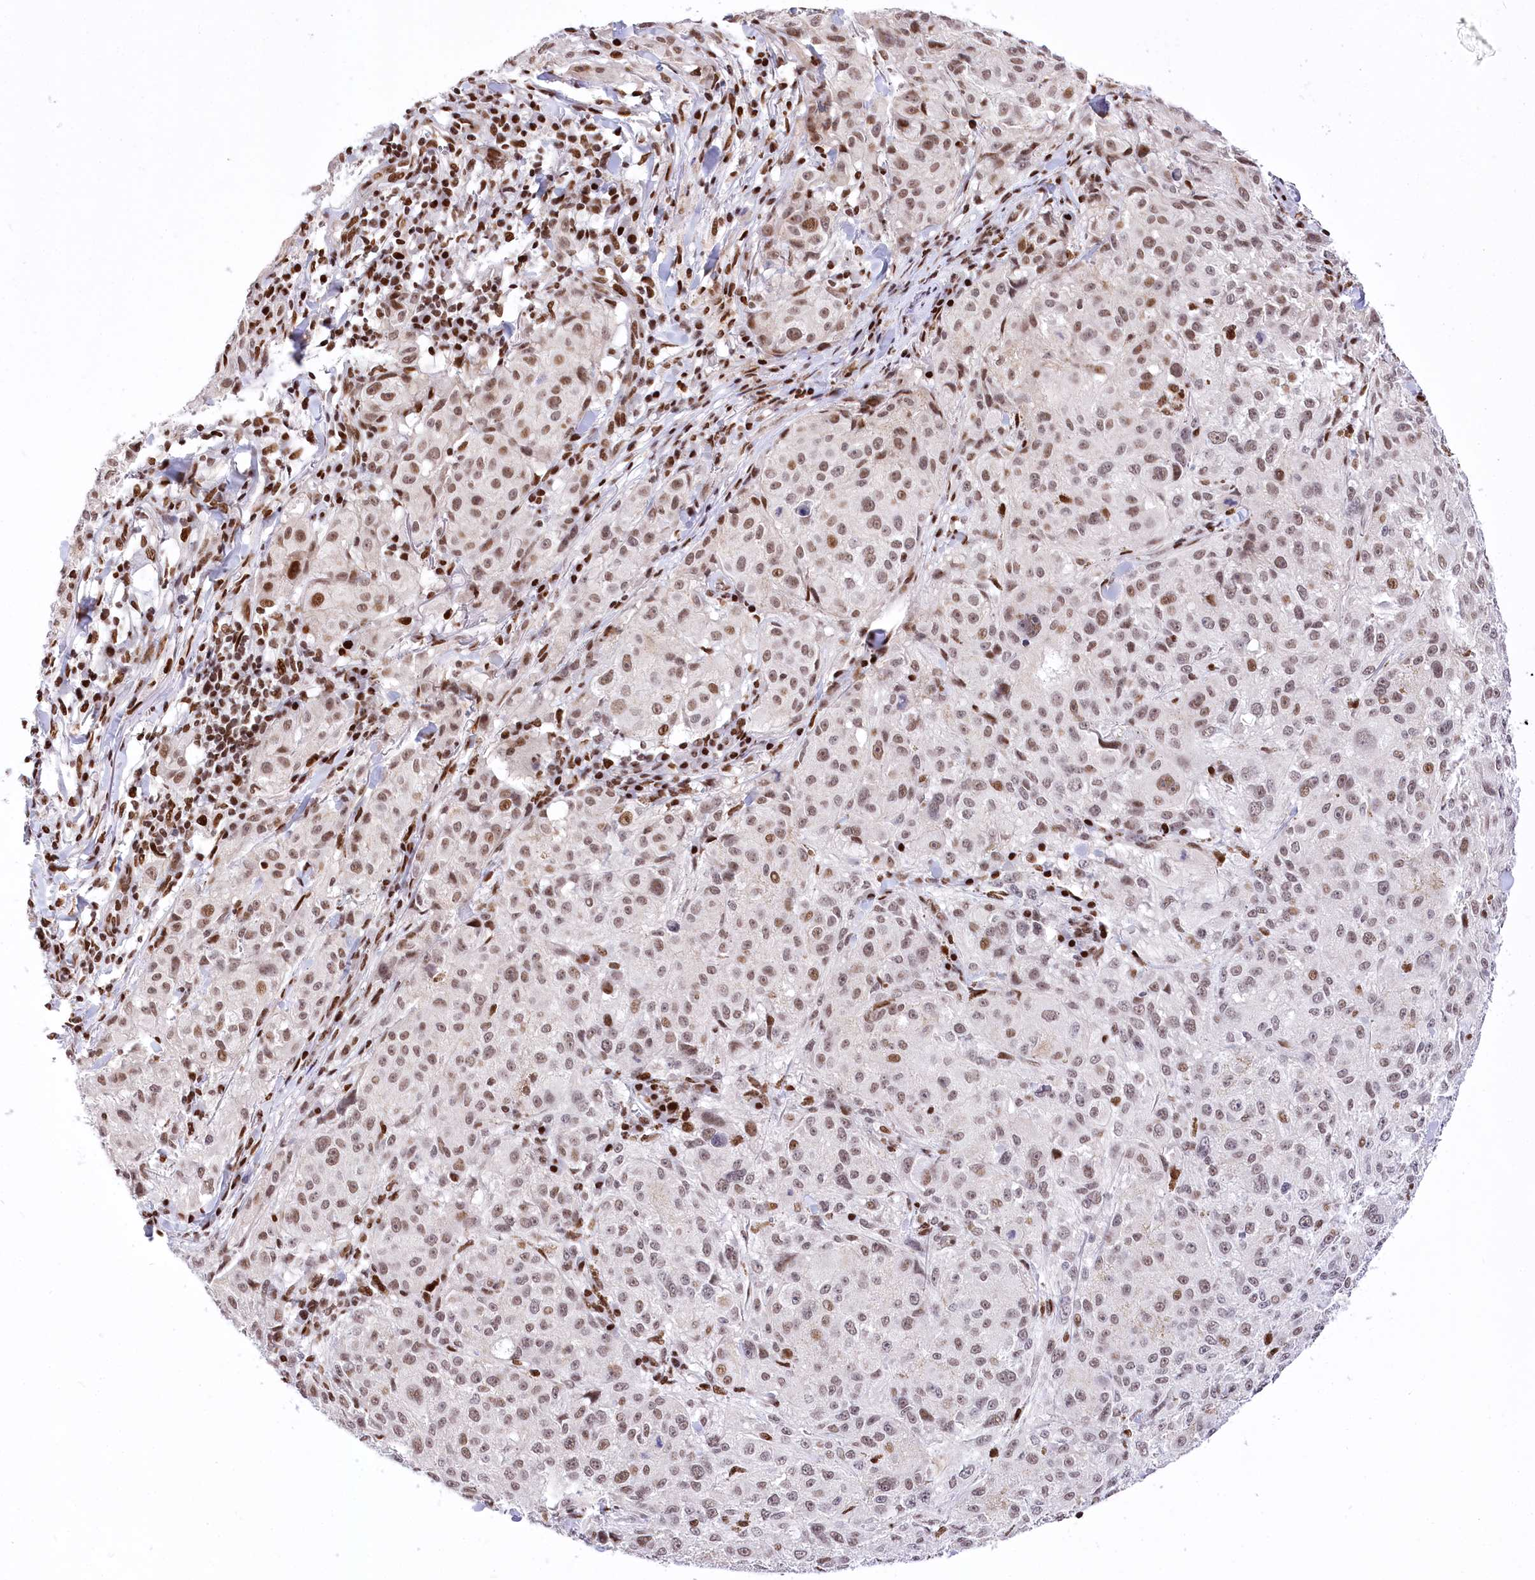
{"staining": {"intensity": "moderate", "quantity": "25%-75%", "location": "nuclear"}, "tissue": "melanoma", "cell_type": "Tumor cells", "image_type": "cancer", "snomed": [{"axis": "morphology", "description": "Necrosis, NOS"}, {"axis": "morphology", "description": "Malignant melanoma, NOS"}, {"axis": "topography", "description": "Skin"}], "caption": "A brown stain highlights moderate nuclear positivity of a protein in human melanoma tumor cells. The staining is performed using DAB (3,3'-diaminobenzidine) brown chromogen to label protein expression. The nuclei are counter-stained blue using hematoxylin.", "gene": "POU4F3", "patient": {"sex": "female", "age": 87}}